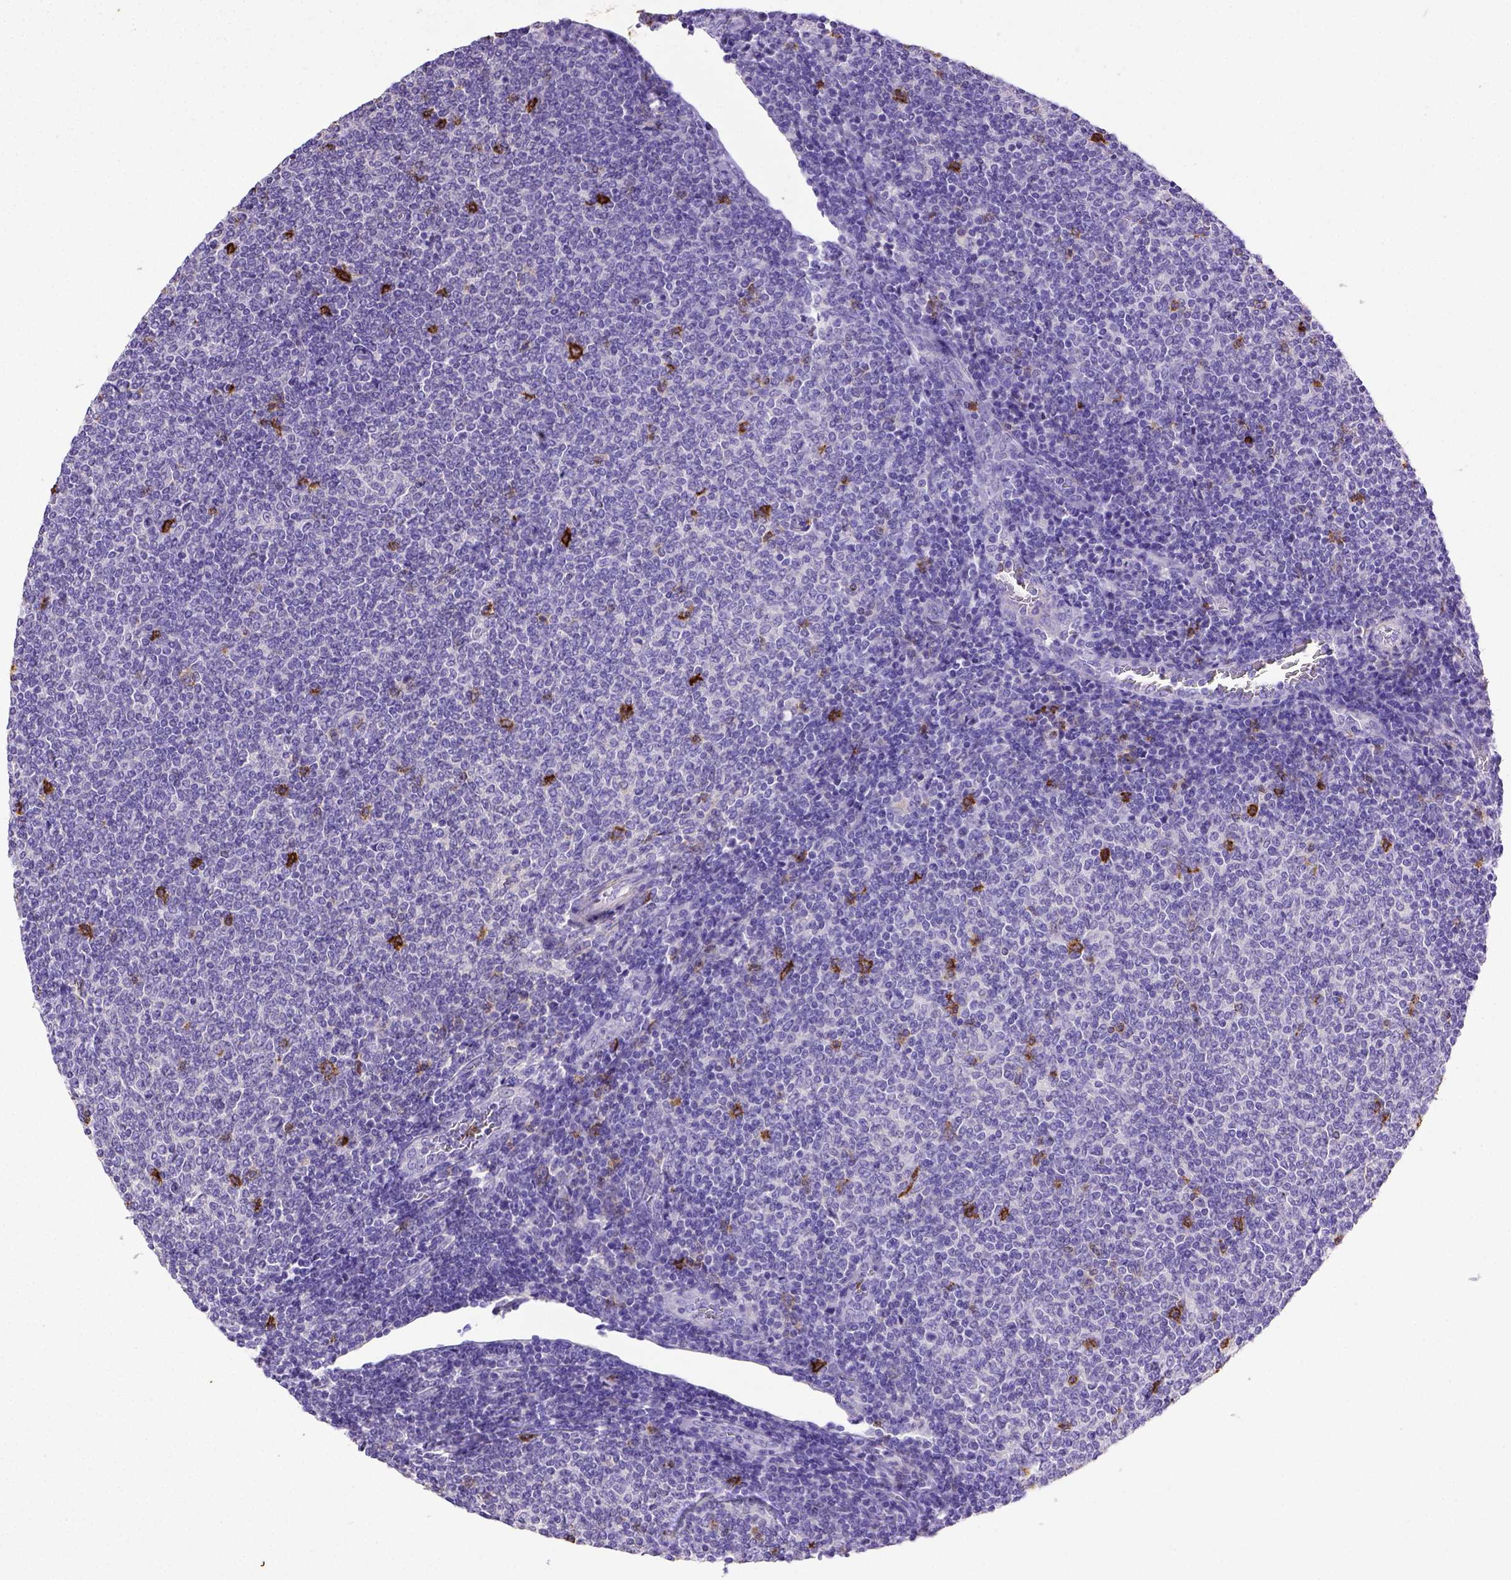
{"staining": {"intensity": "negative", "quantity": "none", "location": "none"}, "tissue": "lymphoma", "cell_type": "Tumor cells", "image_type": "cancer", "snomed": [{"axis": "morphology", "description": "Malignant lymphoma, non-Hodgkin's type, Low grade"}, {"axis": "topography", "description": "Lymph node"}], "caption": "Malignant lymphoma, non-Hodgkin's type (low-grade) was stained to show a protein in brown. There is no significant staining in tumor cells.", "gene": "B3GAT1", "patient": {"sex": "male", "age": 52}}